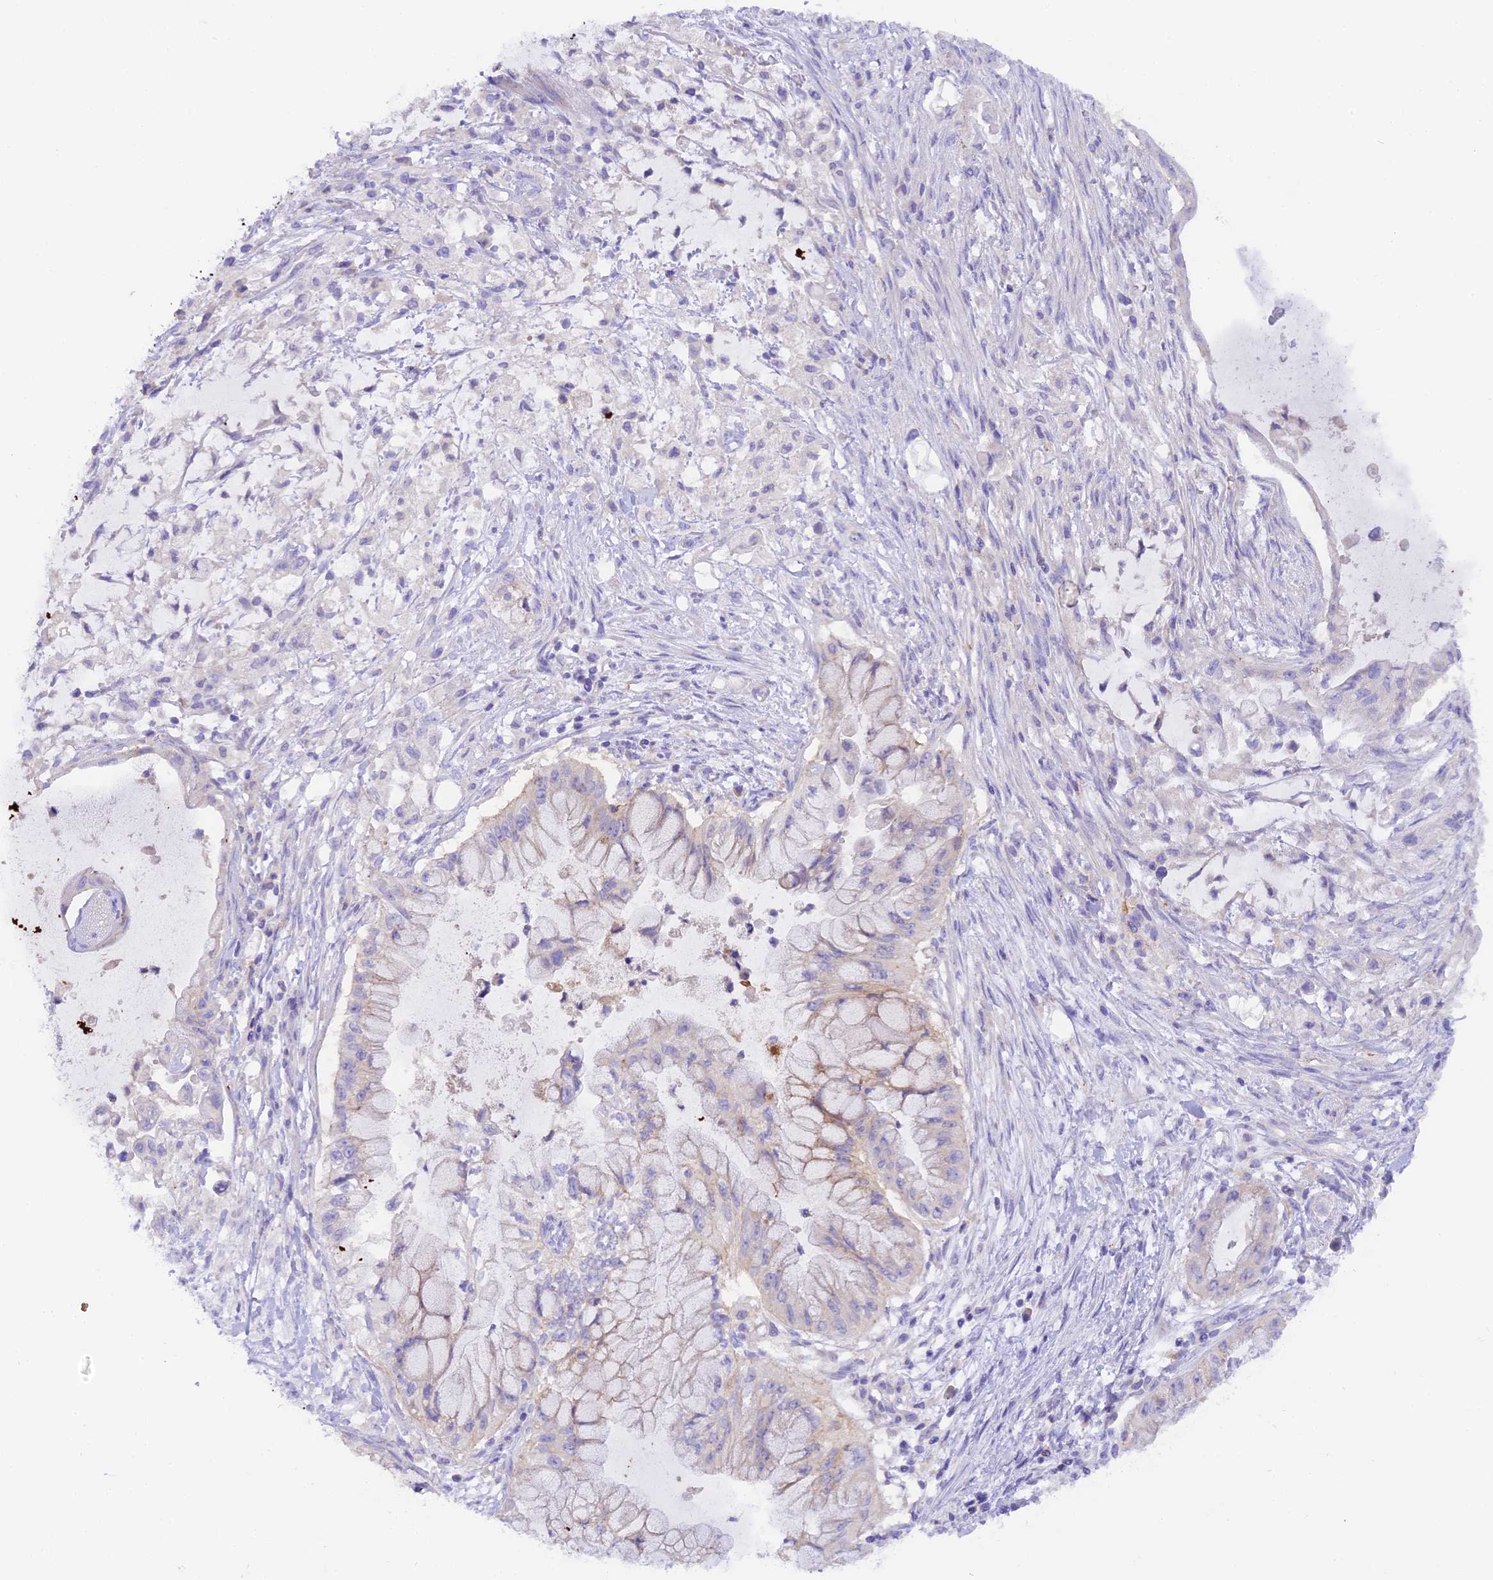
{"staining": {"intensity": "weak", "quantity": "<25%", "location": "cytoplasmic/membranous"}, "tissue": "pancreatic cancer", "cell_type": "Tumor cells", "image_type": "cancer", "snomed": [{"axis": "morphology", "description": "Adenocarcinoma, NOS"}, {"axis": "topography", "description": "Pancreas"}], "caption": "The image demonstrates no significant staining in tumor cells of pancreatic cancer.", "gene": "COL6A5", "patient": {"sex": "male", "age": 48}}